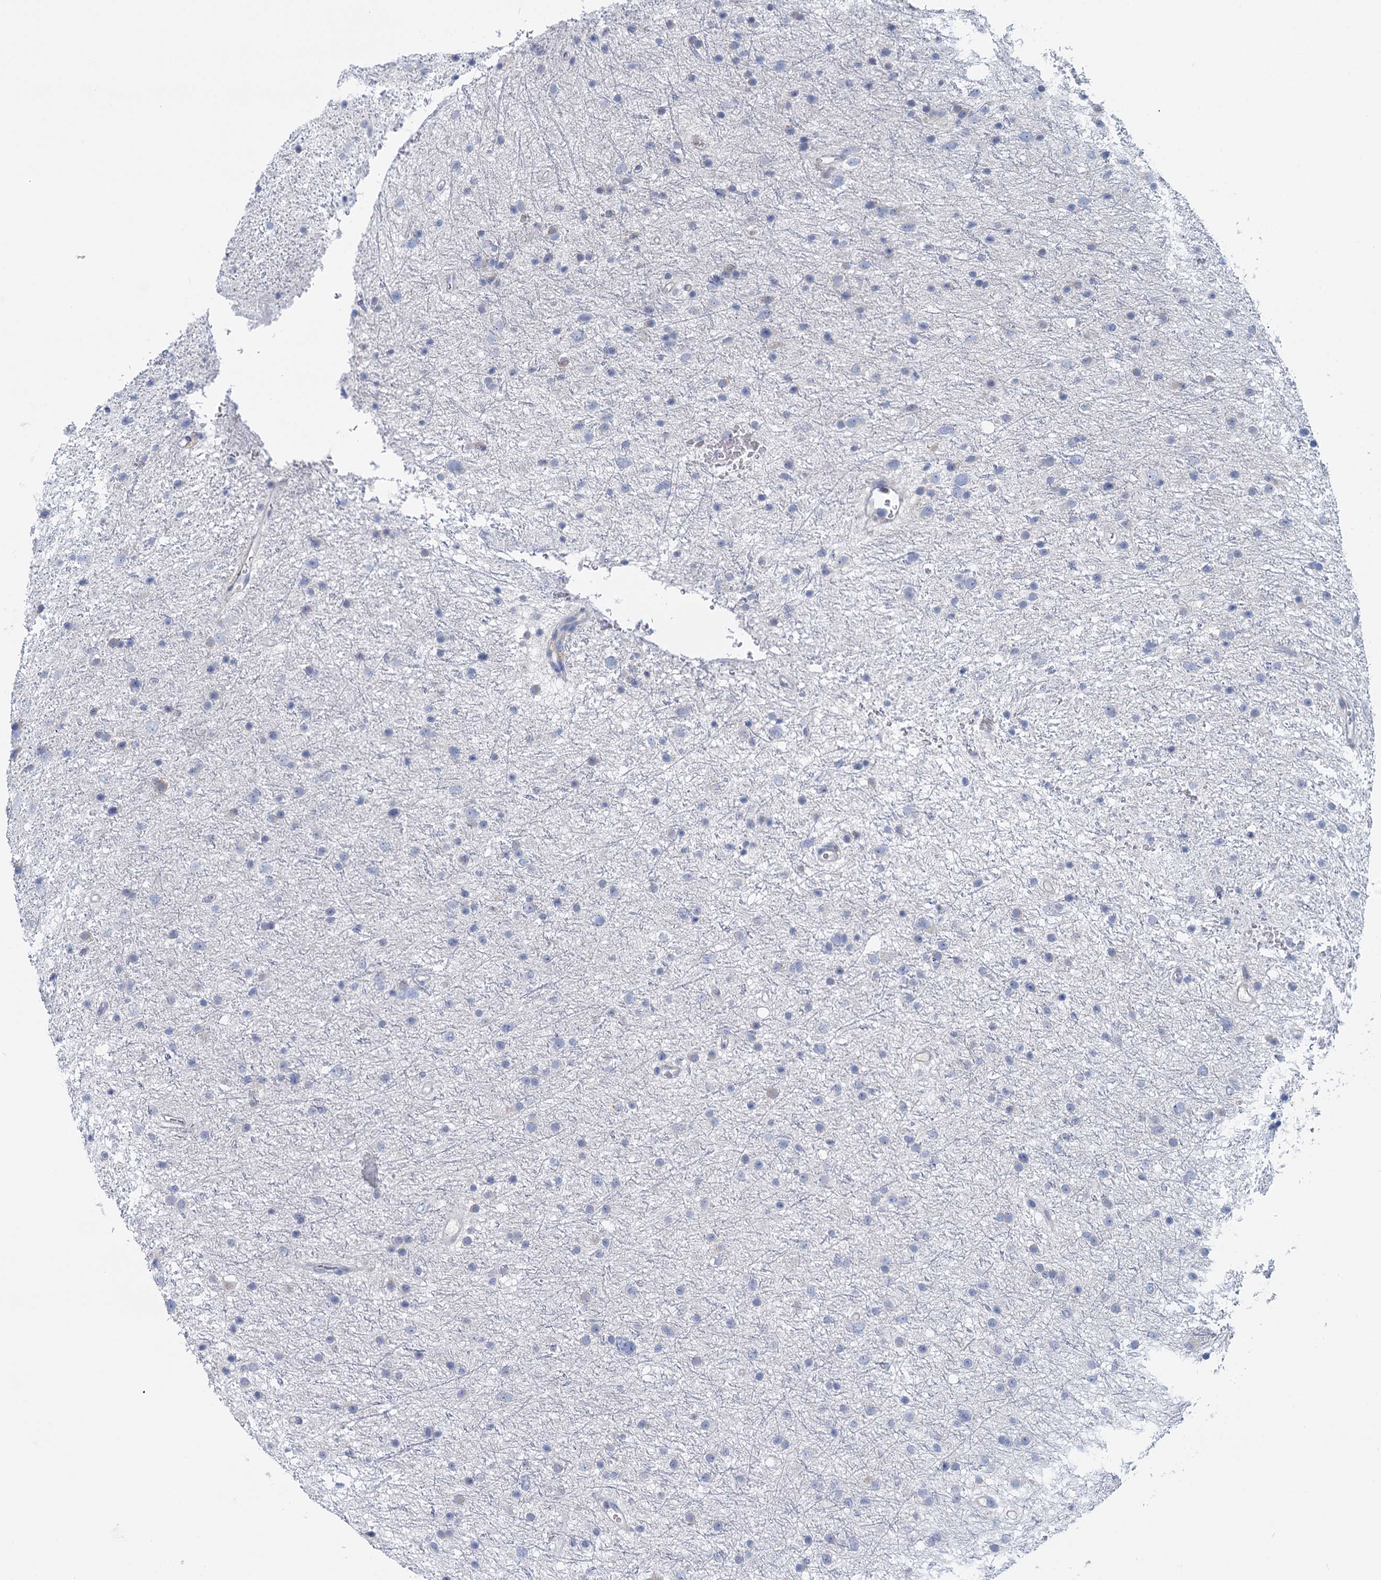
{"staining": {"intensity": "negative", "quantity": "none", "location": "none"}, "tissue": "glioma", "cell_type": "Tumor cells", "image_type": "cancer", "snomed": [{"axis": "morphology", "description": "Glioma, malignant, Low grade"}, {"axis": "topography", "description": "Cerebral cortex"}], "caption": "Tumor cells are negative for brown protein staining in glioma.", "gene": "ANKRD16", "patient": {"sex": "female", "age": 39}}